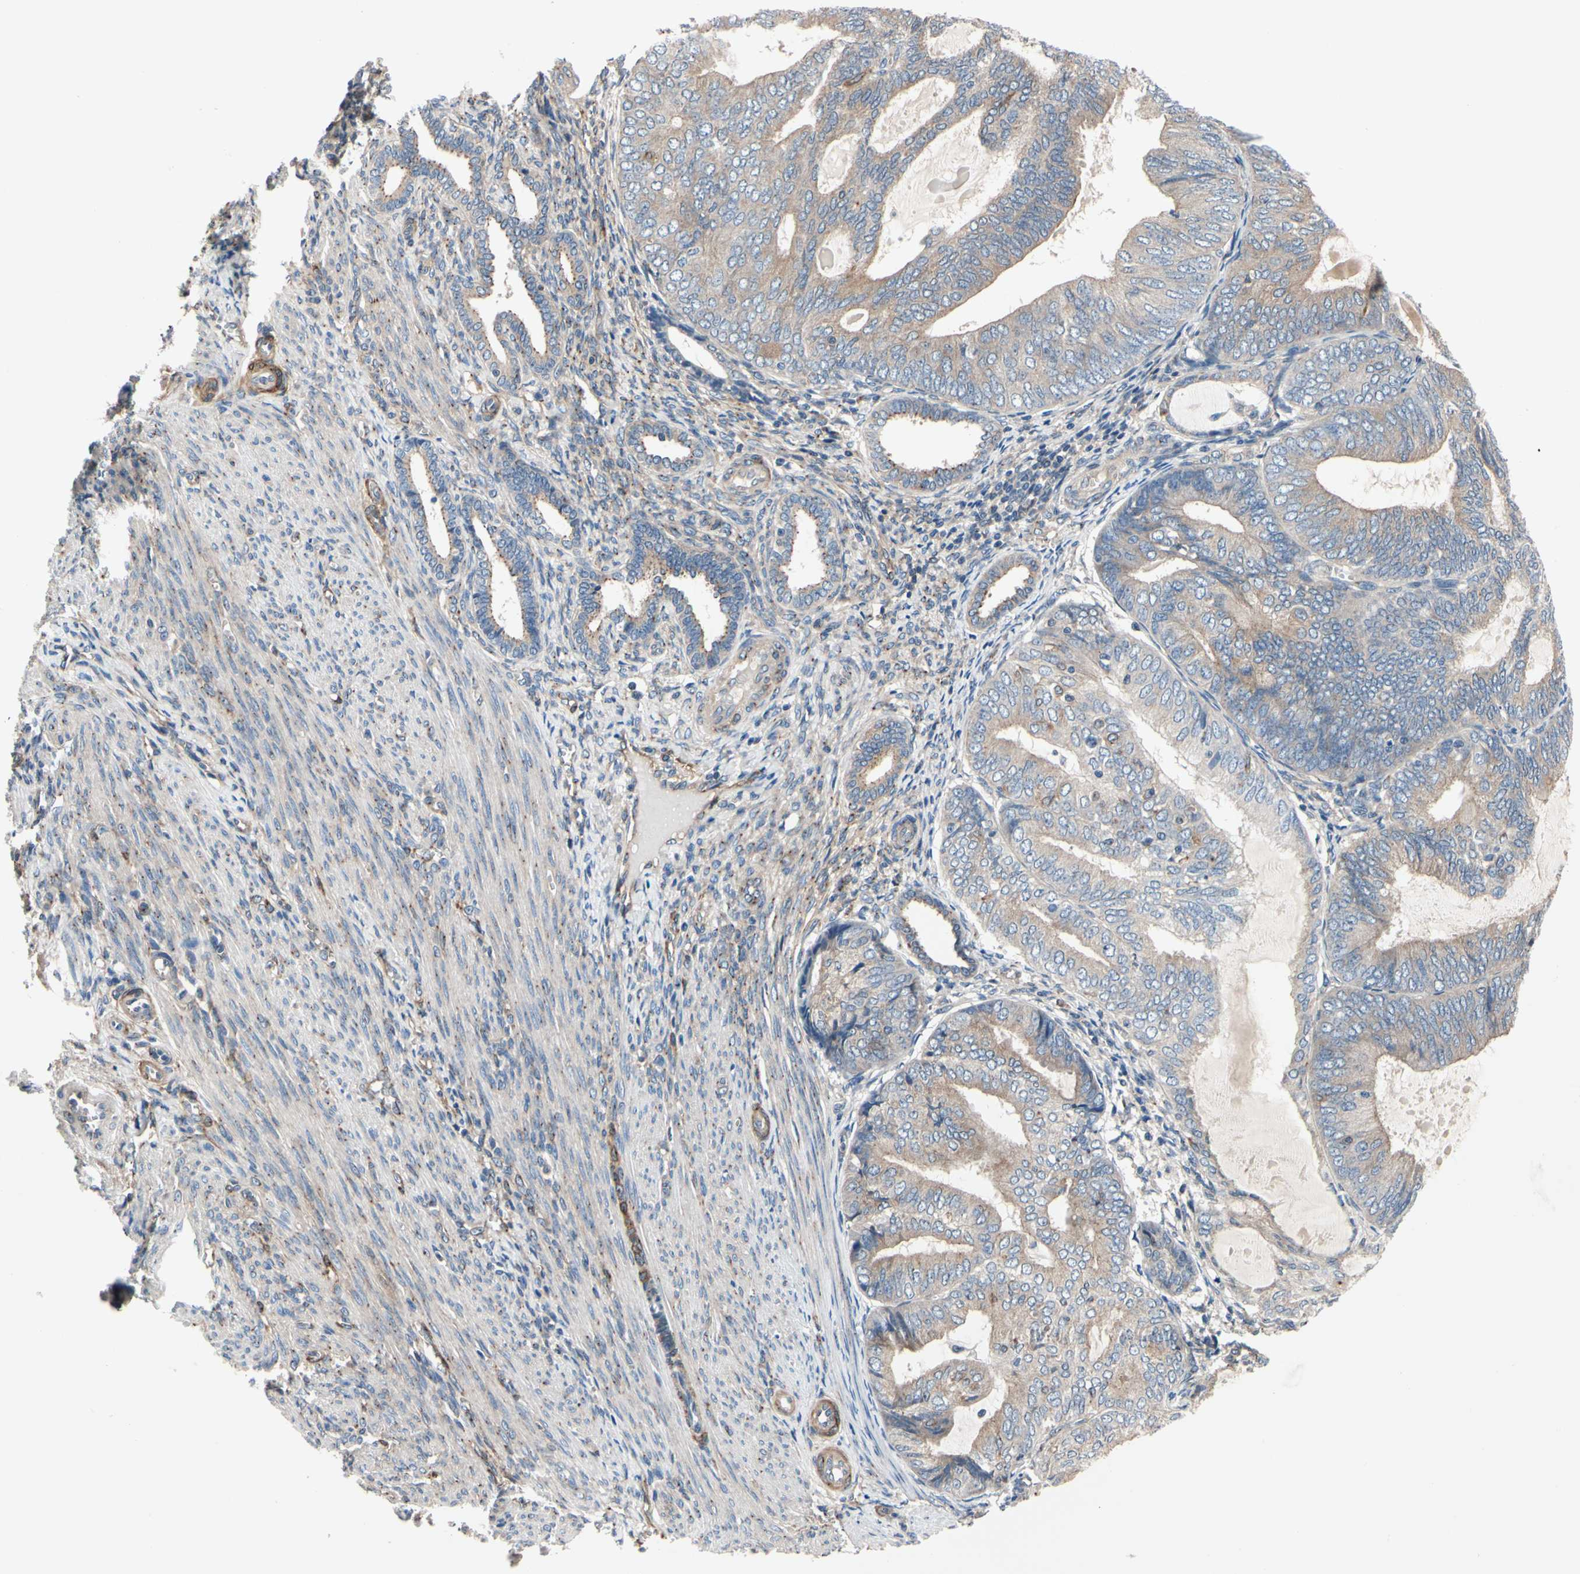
{"staining": {"intensity": "weak", "quantity": ">75%", "location": "cytoplasmic/membranous"}, "tissue": "endometrial cancer", "cell_type": "Tumor cells", "image_type": "cancer", "snomed": [{"axis": "morphology", "description": "Adenocarcinoma, NOS"}, {"axis": "topography", "description": "Endometrium"}], "caption": "Tumor cells demonstrate low levels of weak cytoplasmic/membranous staining in about >75% of cells in human endometrial adenocarcinoma.", "gene": "PRKAR2B", "patient": {"sex": "female", "age": 81}}